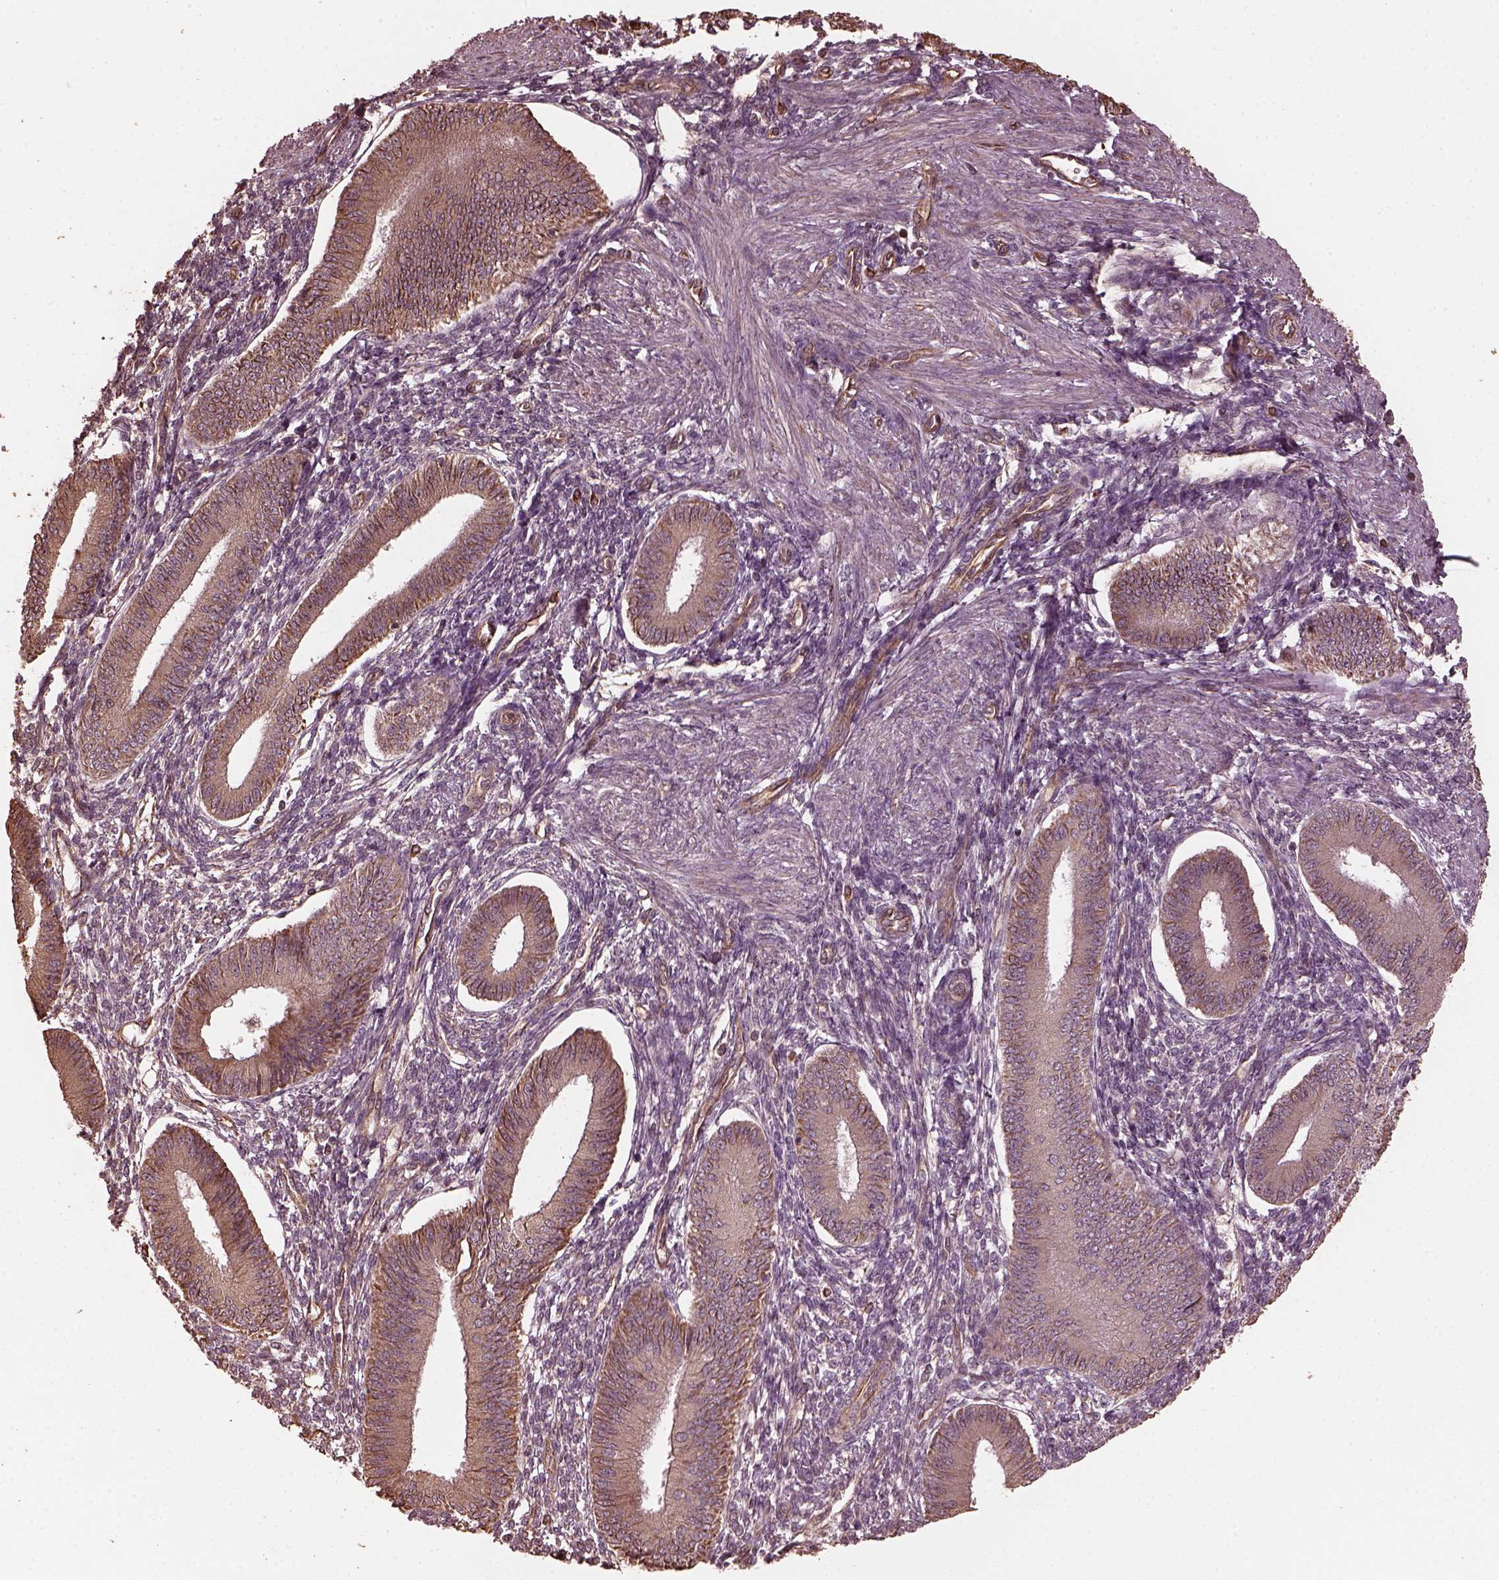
{"staining": {"intensity": "weak", "quantity": "25%-75%", "location": "cytoplasmic/membranous"}, "tissue": "endometrium", "cell_type": "Cells in endometrial stroma", "image_type": "normal", "snomed": [{"axis": "morphology", "description": "Normal tissue, NOS"}, {"axis": "topography", "description": "Endometrium"}], "caption": "Weak cytoplasmic/membranous protein staining is present in about 25%-75% of cells in endometrial stroma in endometrium. (DAB (3,3'-diaminobenzidine) IHC with brightfield microscopy, high magnification).", "gene": "GTPBP1", "patient": {"sex": "female", "age": 39}}